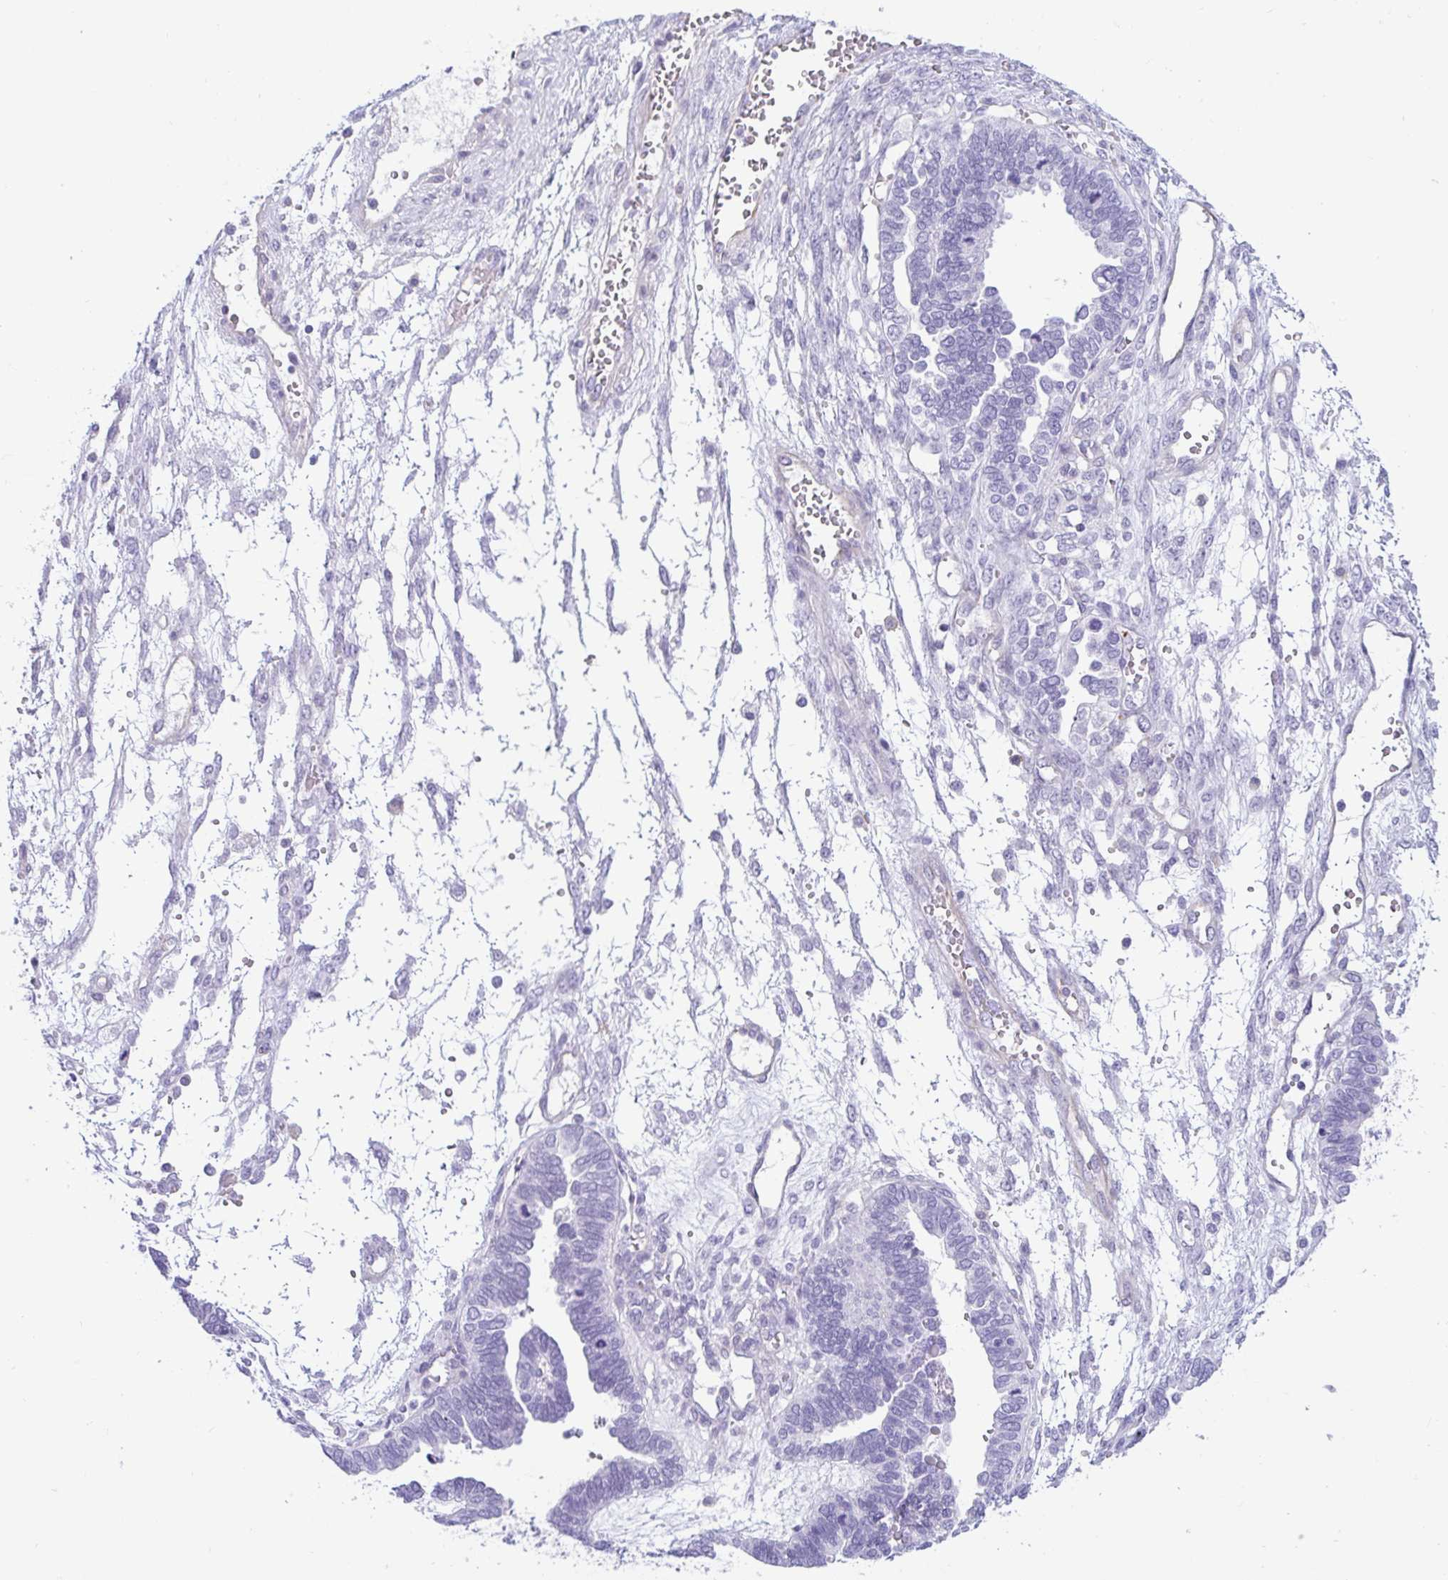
{"staining": {"intensity": "negative", "quantity": "none", "location": "none"}, "tissue": "ovarian cancer", "cell_type": "Tumor cells", "image_type": "cancer", "snomed": [{"axis": "morphology", "description": "Cystadenocarcinoma, serous, NOS"}, {"axis": "topography", "description": "Ovary"}], "caption": "IHC micrograph of human ovarian cancer stained for a protein (brown), which demonstrates no staining in tumor cells. The staining was performed using DAB to visualize the protein expression in brown, while the nuclei were stained in blue with hematoxylin (Magnification: 20x).", "gene": "UBL3", "patient": {"sex": "female", "age": 51}}